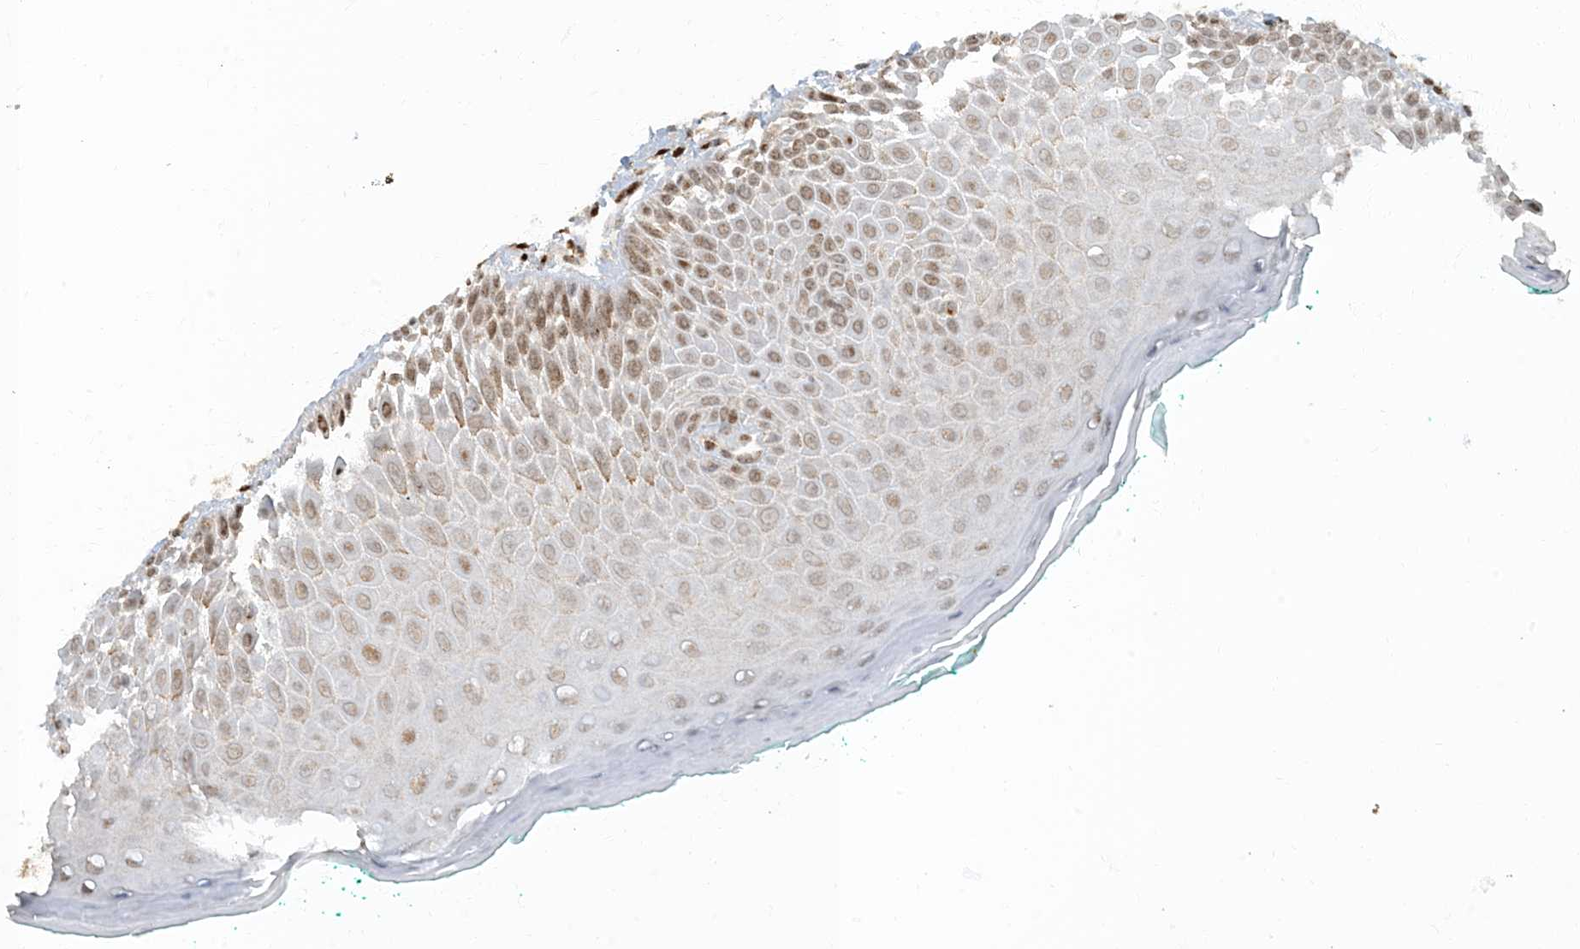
{"staining": {"intensity": "strong", "quantity": ">75%", "location": "nuclear"}, "tissue": "oral mucosa", "cell_type": "Squamous epithelial cells", "image_type": "normal", "snomed": [{"axis": "morphology", "description": "Normal tissue, NOS"}, {"axis": "topography", "description": "Oral tissue"}], "caption": "Strong nuclear staining for a protein is identified in approximately >75% of squamous epithelial cells of unremarkable oral mucosa using IHC.", "gene": "MBD1", "patient": {"sex": "female", "age": 70}}